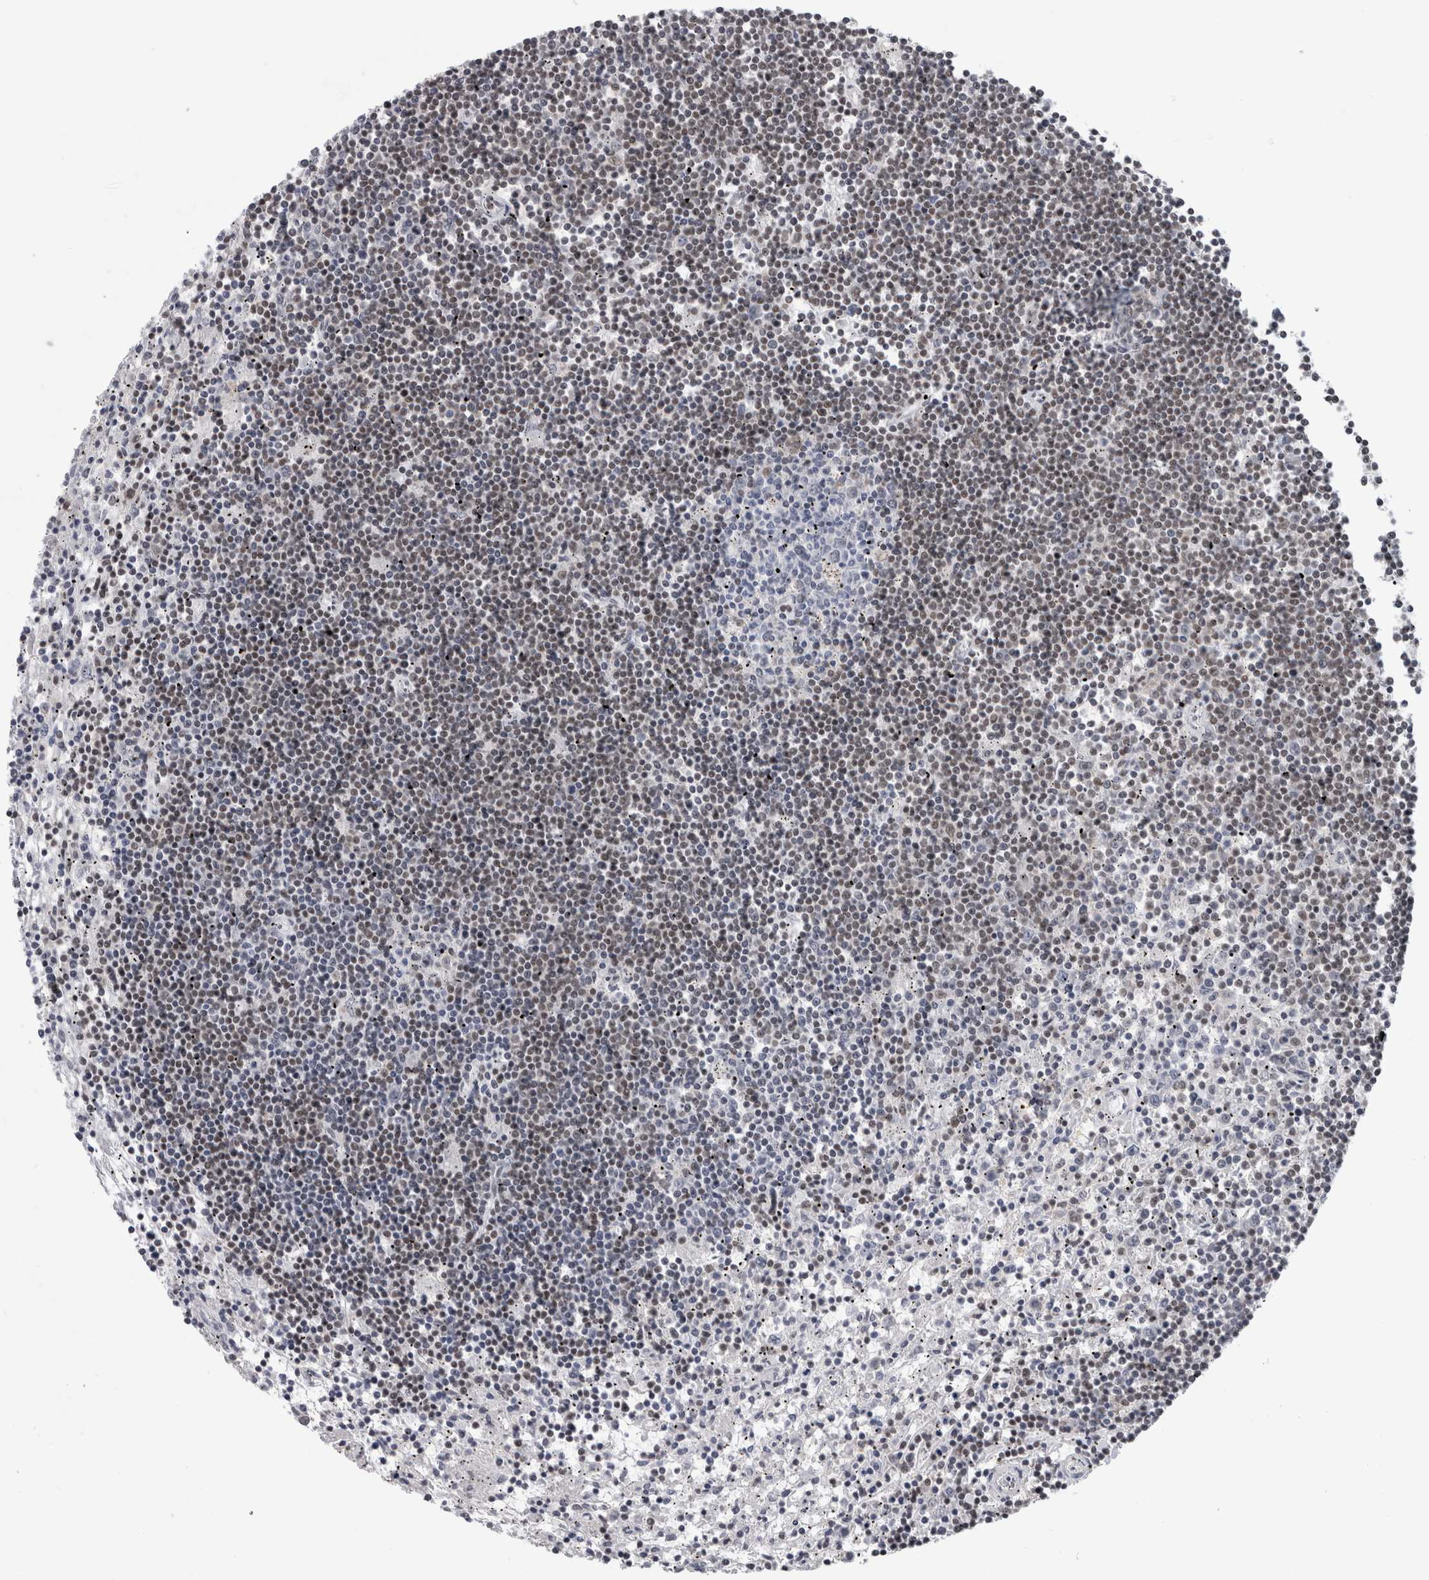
{"staining": {"intensity": "weak", "quantity": "<25%", "location": "nuclear"}, "tissue": "lymphoma", "cell_type": "Tumor cells", "image_type": "cancer", "snomed": [{"axis": "morphology", "description": "Malignant lymphoma, non-Hodgkin's type, Low grade"}, {"axis": "topography", "description": "Spleen"}], "caption": "DAB immunohistochemical staining of human low-grade malignant lymphoma, non-Hodgkin's type demonstrates no significant positivity in tumor cells. (Stains: DAB IHC with hematoxylin counter stain, Microscopy: brightfield microscopy at high magnification).", "gene": "ARID4B", "patient": {"sex": "male", "age": 76}}